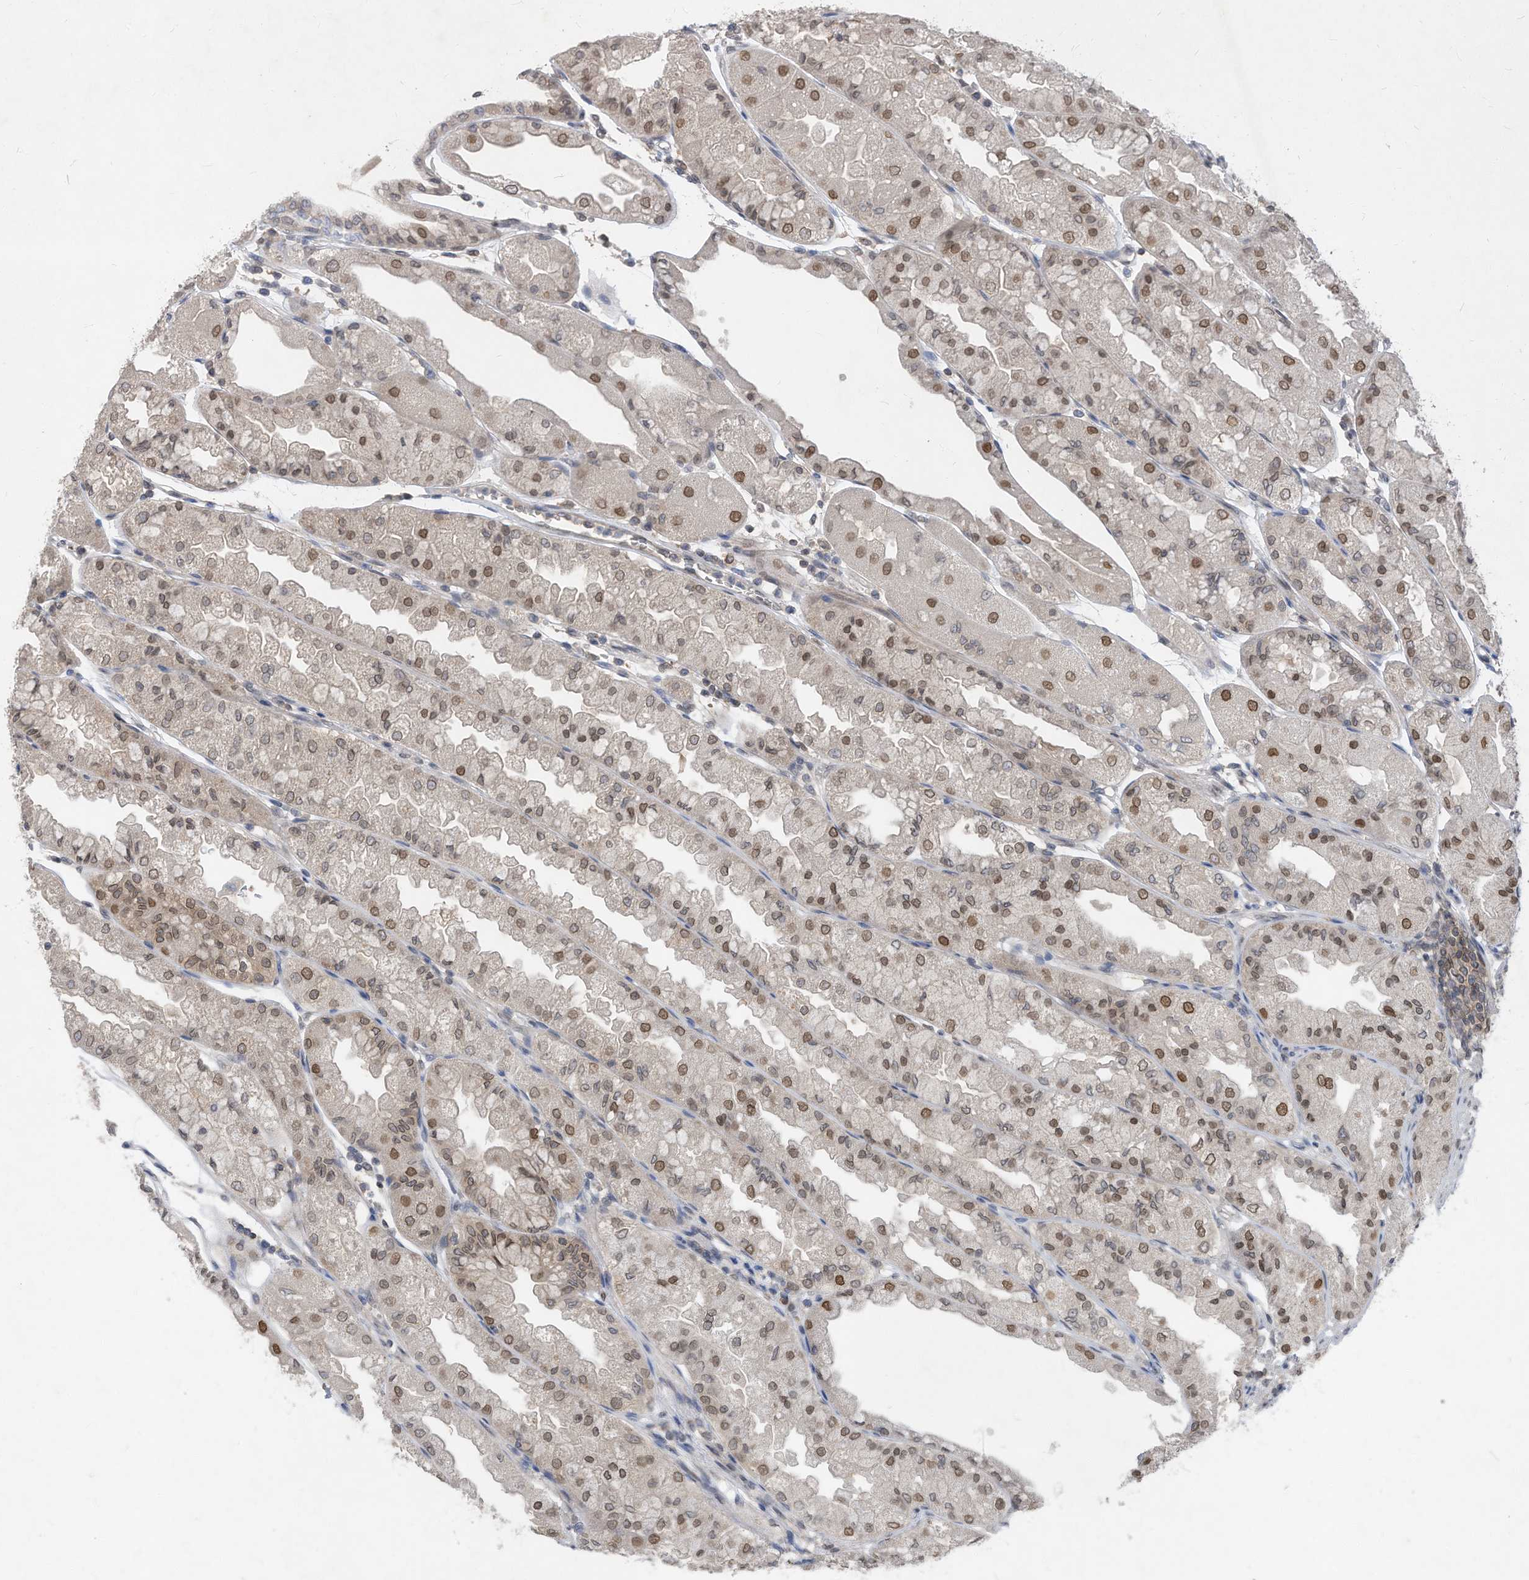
{"staining": {"intensity": "moderate", "quantity": ">75%", "location": "nuclear"}, "tissue": "stomach", "cell_type": "Glandular cells", "image_type": "normal", "snomed": [{"axis": "morphology", "description": "Normal tissue, NOS"}, {"axis": "topography", "description": "Stomach, upper"}], "caption": "Moderate nuclear protein positivity is appreciated in about >75% of glandular cells in stomach. (brown staining indicates protein expression, while blue staining denotes nuclei).", "gene": "KPNB1", "patient": {"sex": "male", "age": 47}}